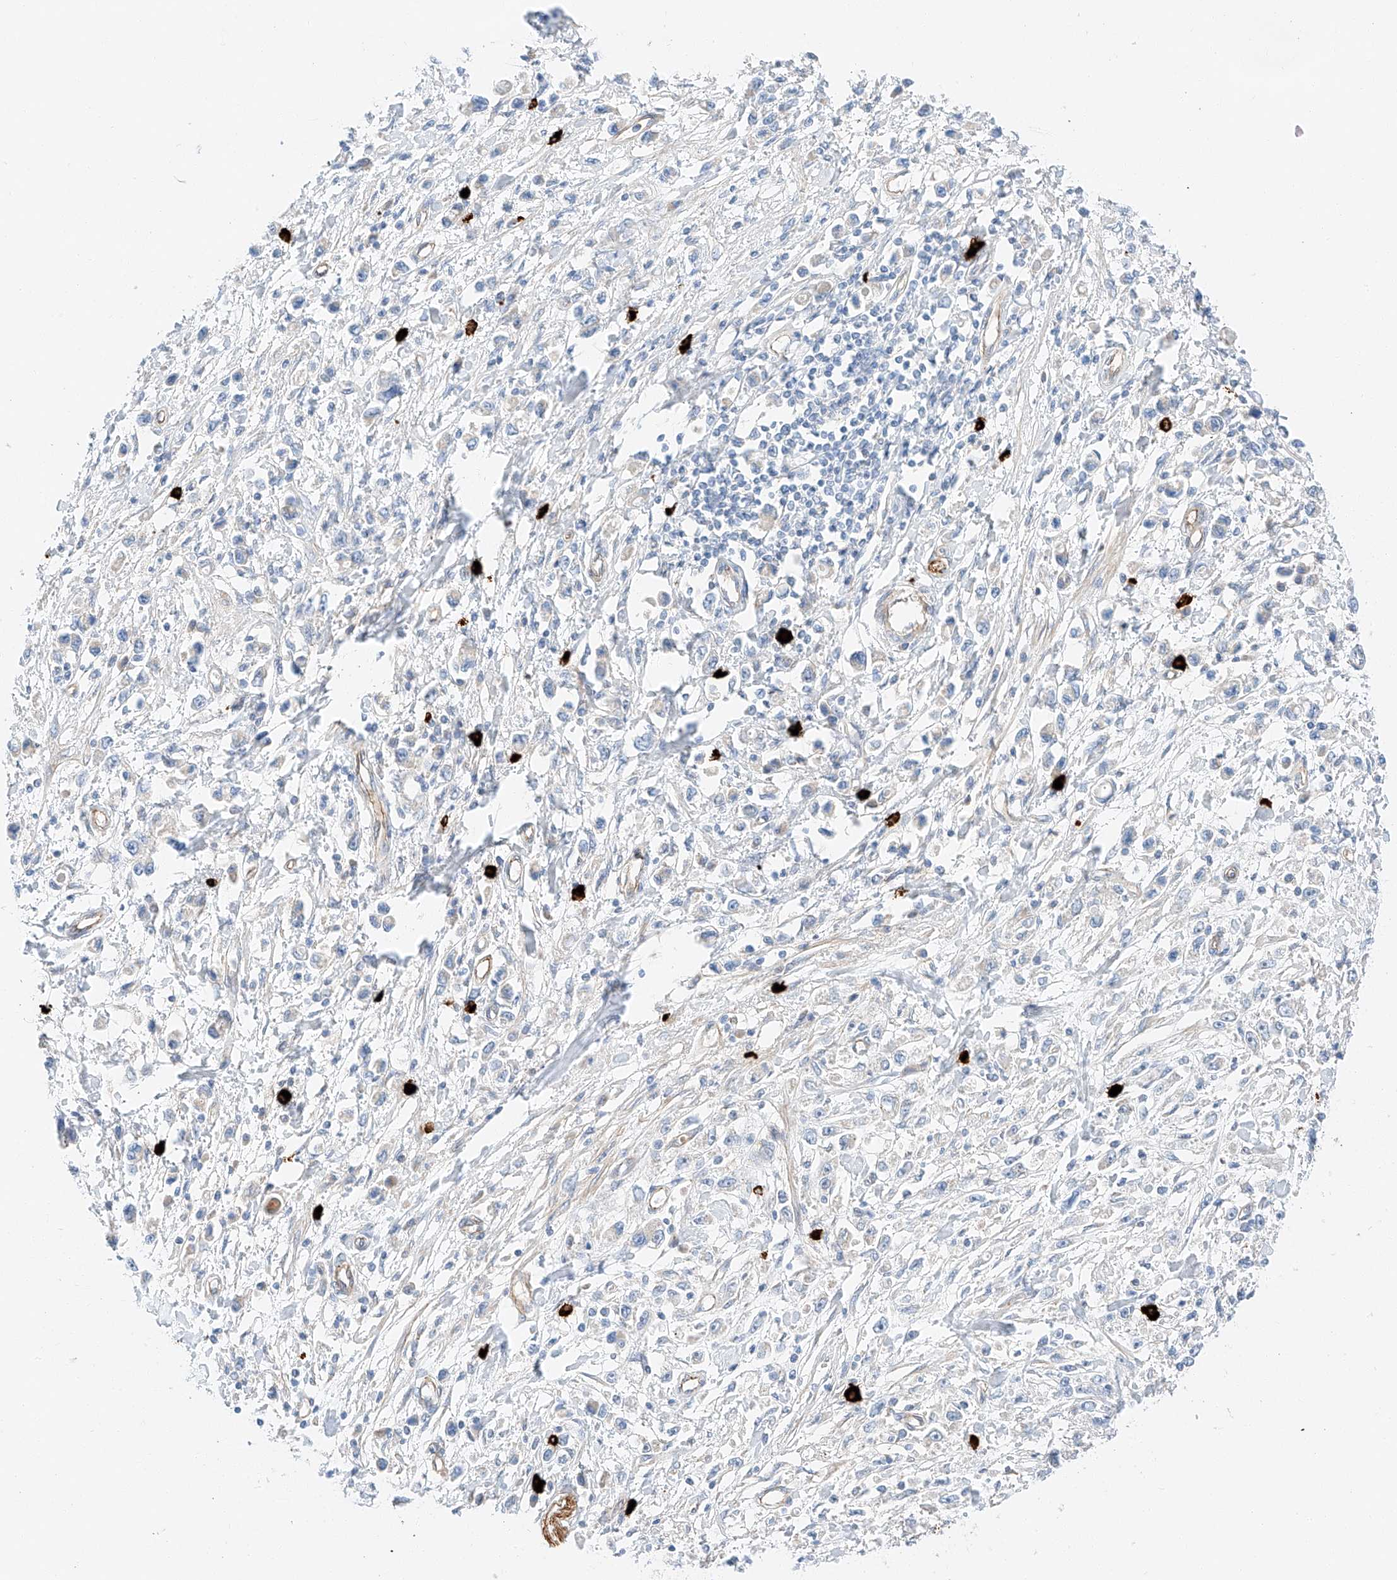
{"staining": {"intensity": "negative", "quantity": "none", "location": "none"}, "tissue": "stomach cancer", "cell_type": "Tumor cells", "image_type": "cancer", "snomed": [{"axis": "morphology", "description": "Adenocarcinoma, NOS"}, {"axis": "topography", "description": "Stomach"}], "caption": "IHC histopathology image of neoplastic tissue: human stomach adenocarcinoma stained with DAB shows no significant protein expression in tumor cells. (DAB (3,3'-diaminobenzidine) immunohistochemistry visualized using brightfield microscopy, high magnification).", "gene": "MINDY4", "patient": {"sex": "female", "age": 59}}